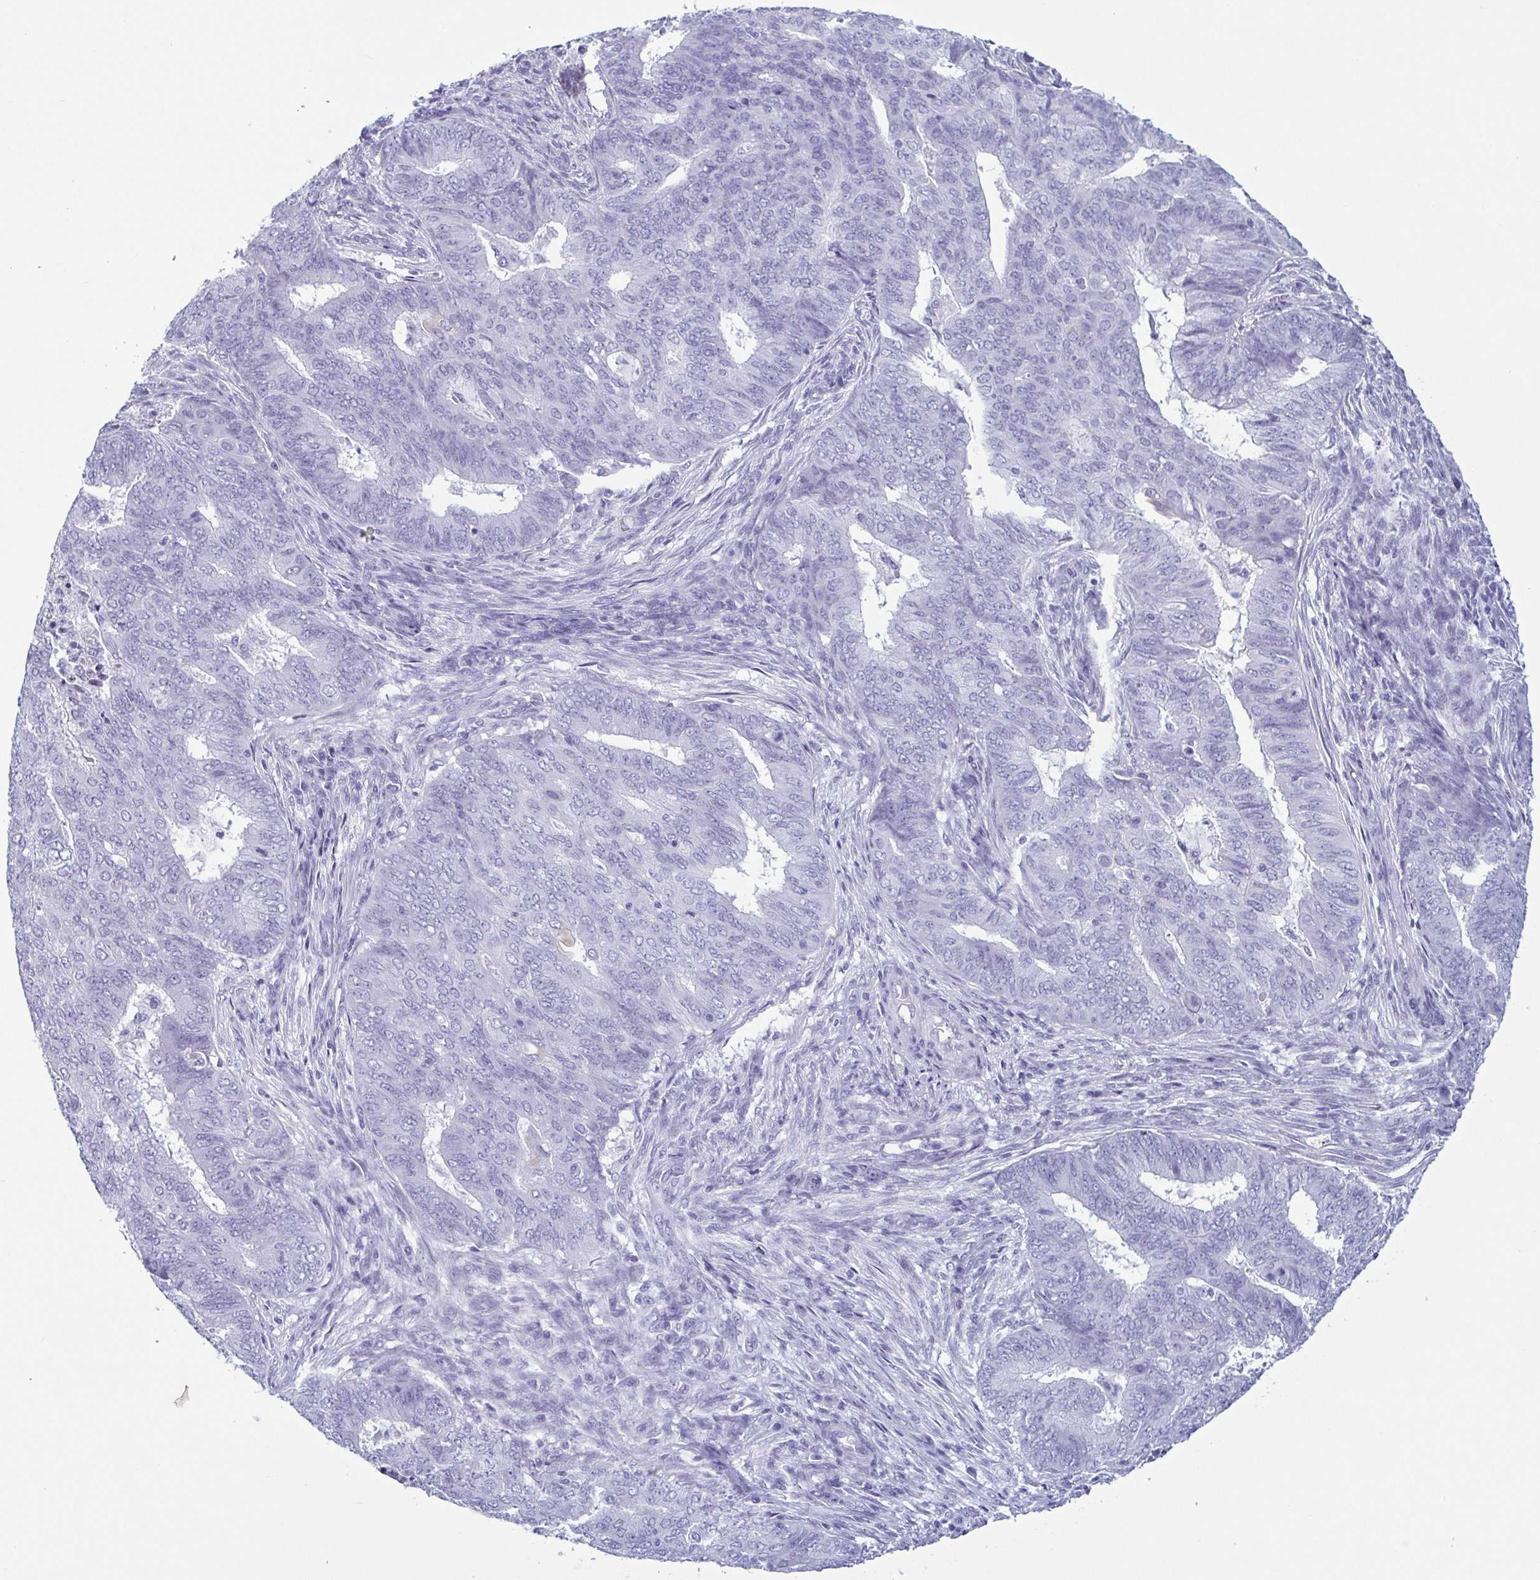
{"staining": {"intensity": "negative", "quantity": "none", "location": "none"}, "tissue": "endometrial cancer", "cell_type": "Tumor cells", "image_type": "cancer", "snomed": [{"axis": "morphology", "description": "Adenocarcinoma, NOS"}, {"axis": "topography", "description": "Endometrium"}], "caption": "IHC of endometrial cancer shows no expression in tumor cells.", "gene": "KRT10", "patient": {"sex": "female", "age": 62}}